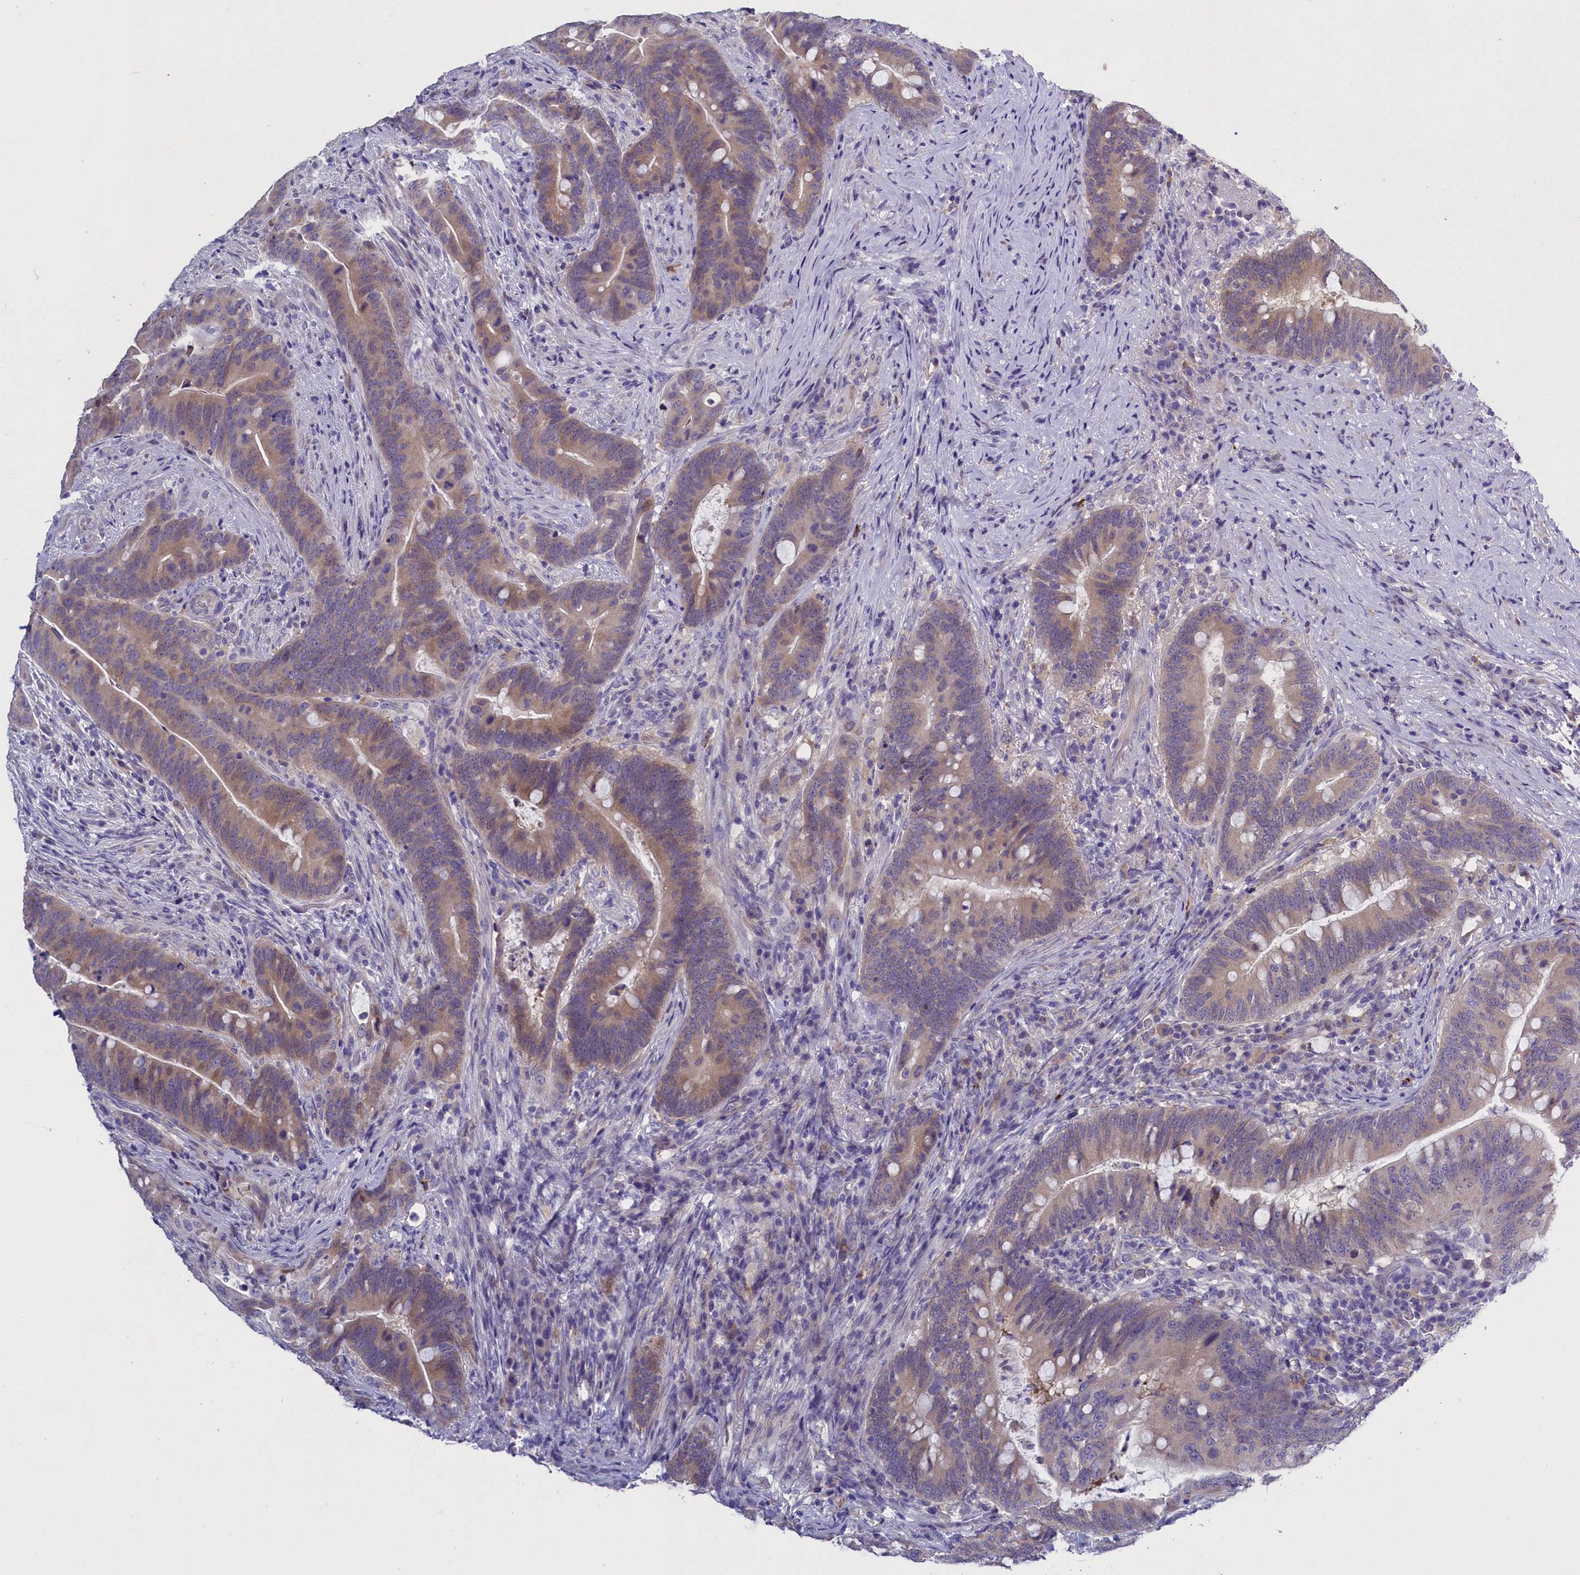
{"staining": {"intensity": "moderate", "quantity": ">75%", "location": "cytoplasmic/membranous"}, "tissue": "colorectal cancer", "cell_type": "Tumor cells", "image_type": "cancer", "snomed": [{"axis": "morphology", "description": "Adenocarcinoma, NOS"}, {"axis": "topography", "description": "Colon"}], "caption": "Immunohistochemical staining of colorectal adenocarcinoma exhibits medium levels of moderate cytoplasmic/membranous protein staining in approximately >75% of tumor cells.", "gene": "ENPP6", "patient": {"sex": "female", "age": 66}}